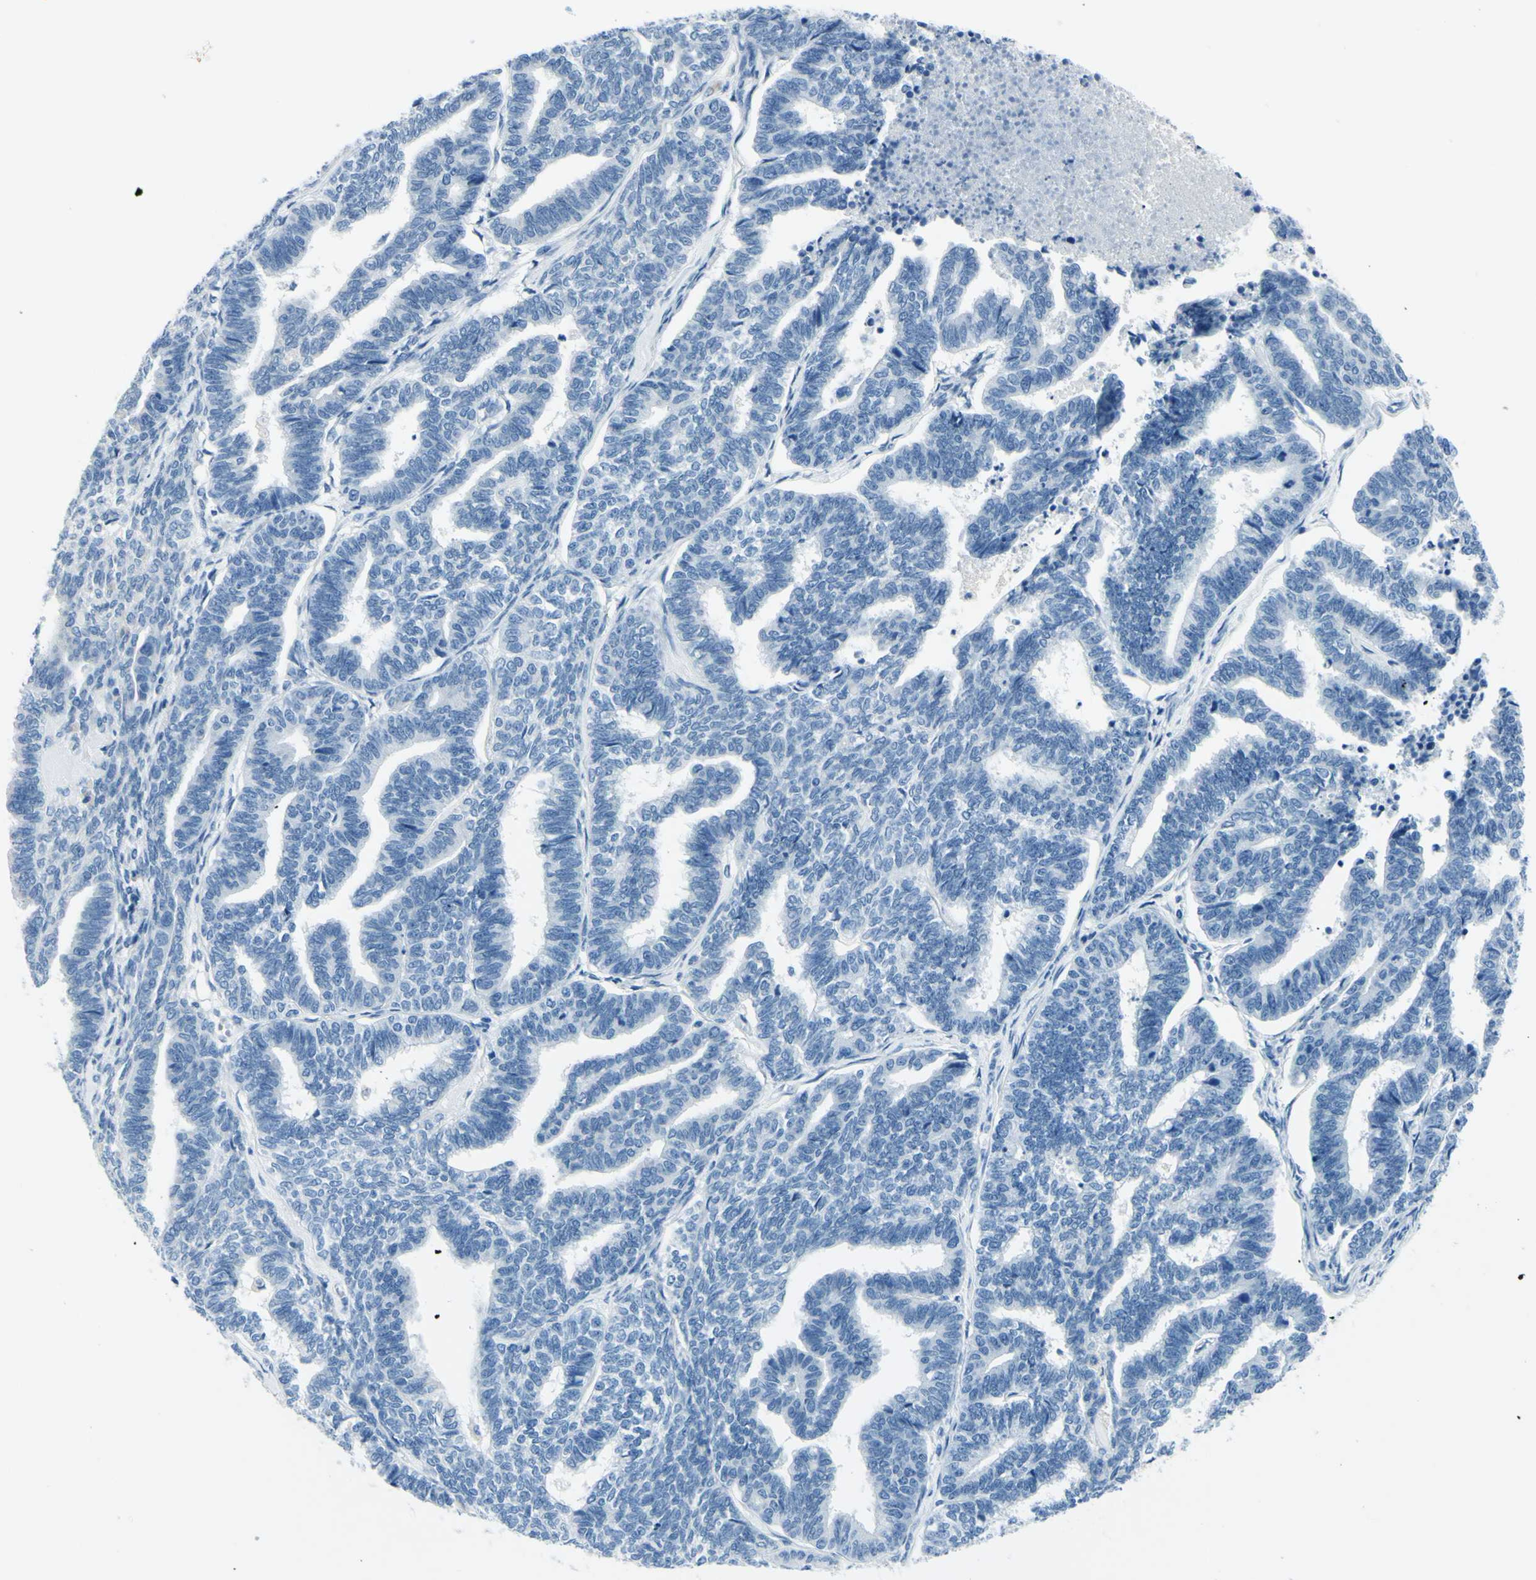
{"staining": {"intensity": "negative", "quantity": "none", "location": "none"}, "tissue": "endometrial cancer", "cell_type": "Tumor cells", "image_type": "cancer", "snomed": [{"axis": "morphology", "description": "Adenocarcinoma, NOS"}, {"axis": "topography", "description": "Endometrium"}], "caption": "A histopathology image of human adenocarcinoma (endometrial) is negative for staining in tumor cells.", "gene": "CDH15", "patient": {"sex": "female", "age": 70}}